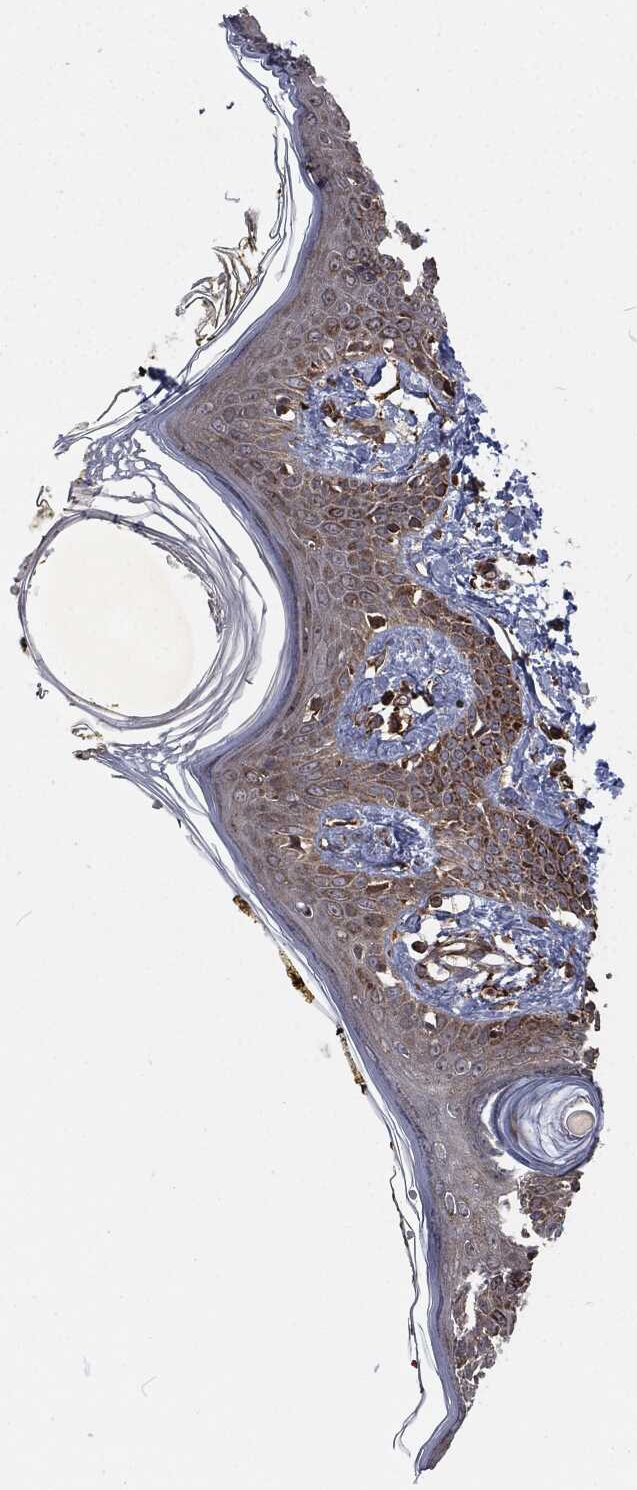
{"staining": {"intensity": "strong", "quantity": "<25%", "location": "cytoplasmic/membranous"}, "tissue": "skin", "cell_type": "Fibroblasts", "image_type": "normal", "snomed": [{"axis": "morphology", "description": "Normal tissue, NOS"}, {"axis": "topography", "description": "Skin"}], "caption": "High-power microscopy captured an immunohistochemistry histopathology image of unremarkable skin, revealing strong cytoplasmic/membranous expression in about <25% of fibroblasts. The protein of interest is shown in brown color, while the nuclei are stained blue.", "gene": "RFTN1", "patient": {"sex": "male", "age": 76}}